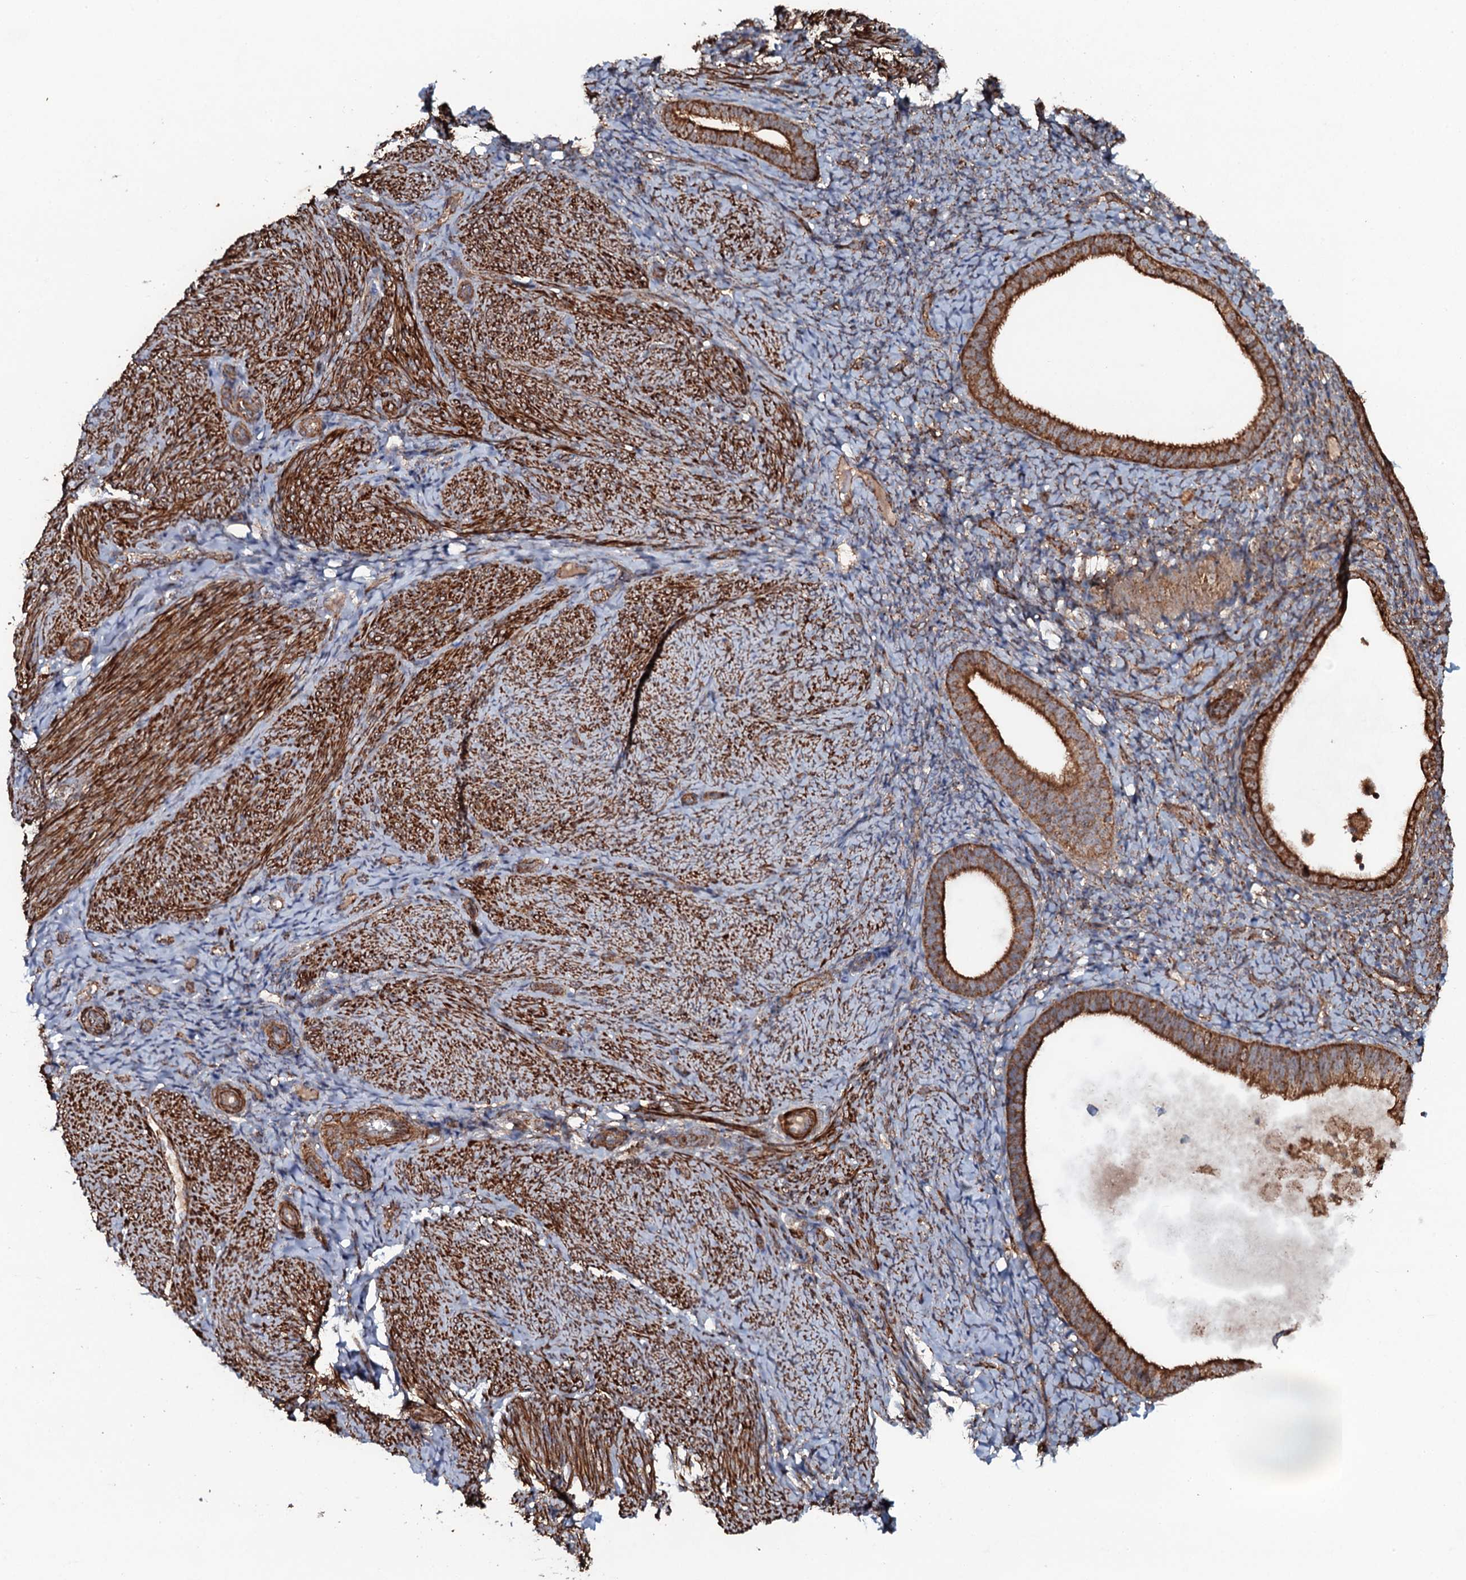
{"staining": {"intensity": "weak", "quantity": "25%-75%", "location": "cytoplasmic/membranous"}, "tissue": "endometrium", "cell_type": "Cells in endometrial stroma", "image_type": "normal", "snomed": [{"axis": "morphology", "description": "Normal tissue, NOS"}, {"axis": "topography", "description": "Endometrium"}], "caption": "Endometrium was stained to show a protein in brown. There is low levels of weak cytoplasmic/membranous positivity in about 25%-75% of cells in endometrial stroma. (DAB = brown stain, brightfield microscopy at high magnification).", "gene": "VWA8", "patient": {"sex": "female", "age": 65}}